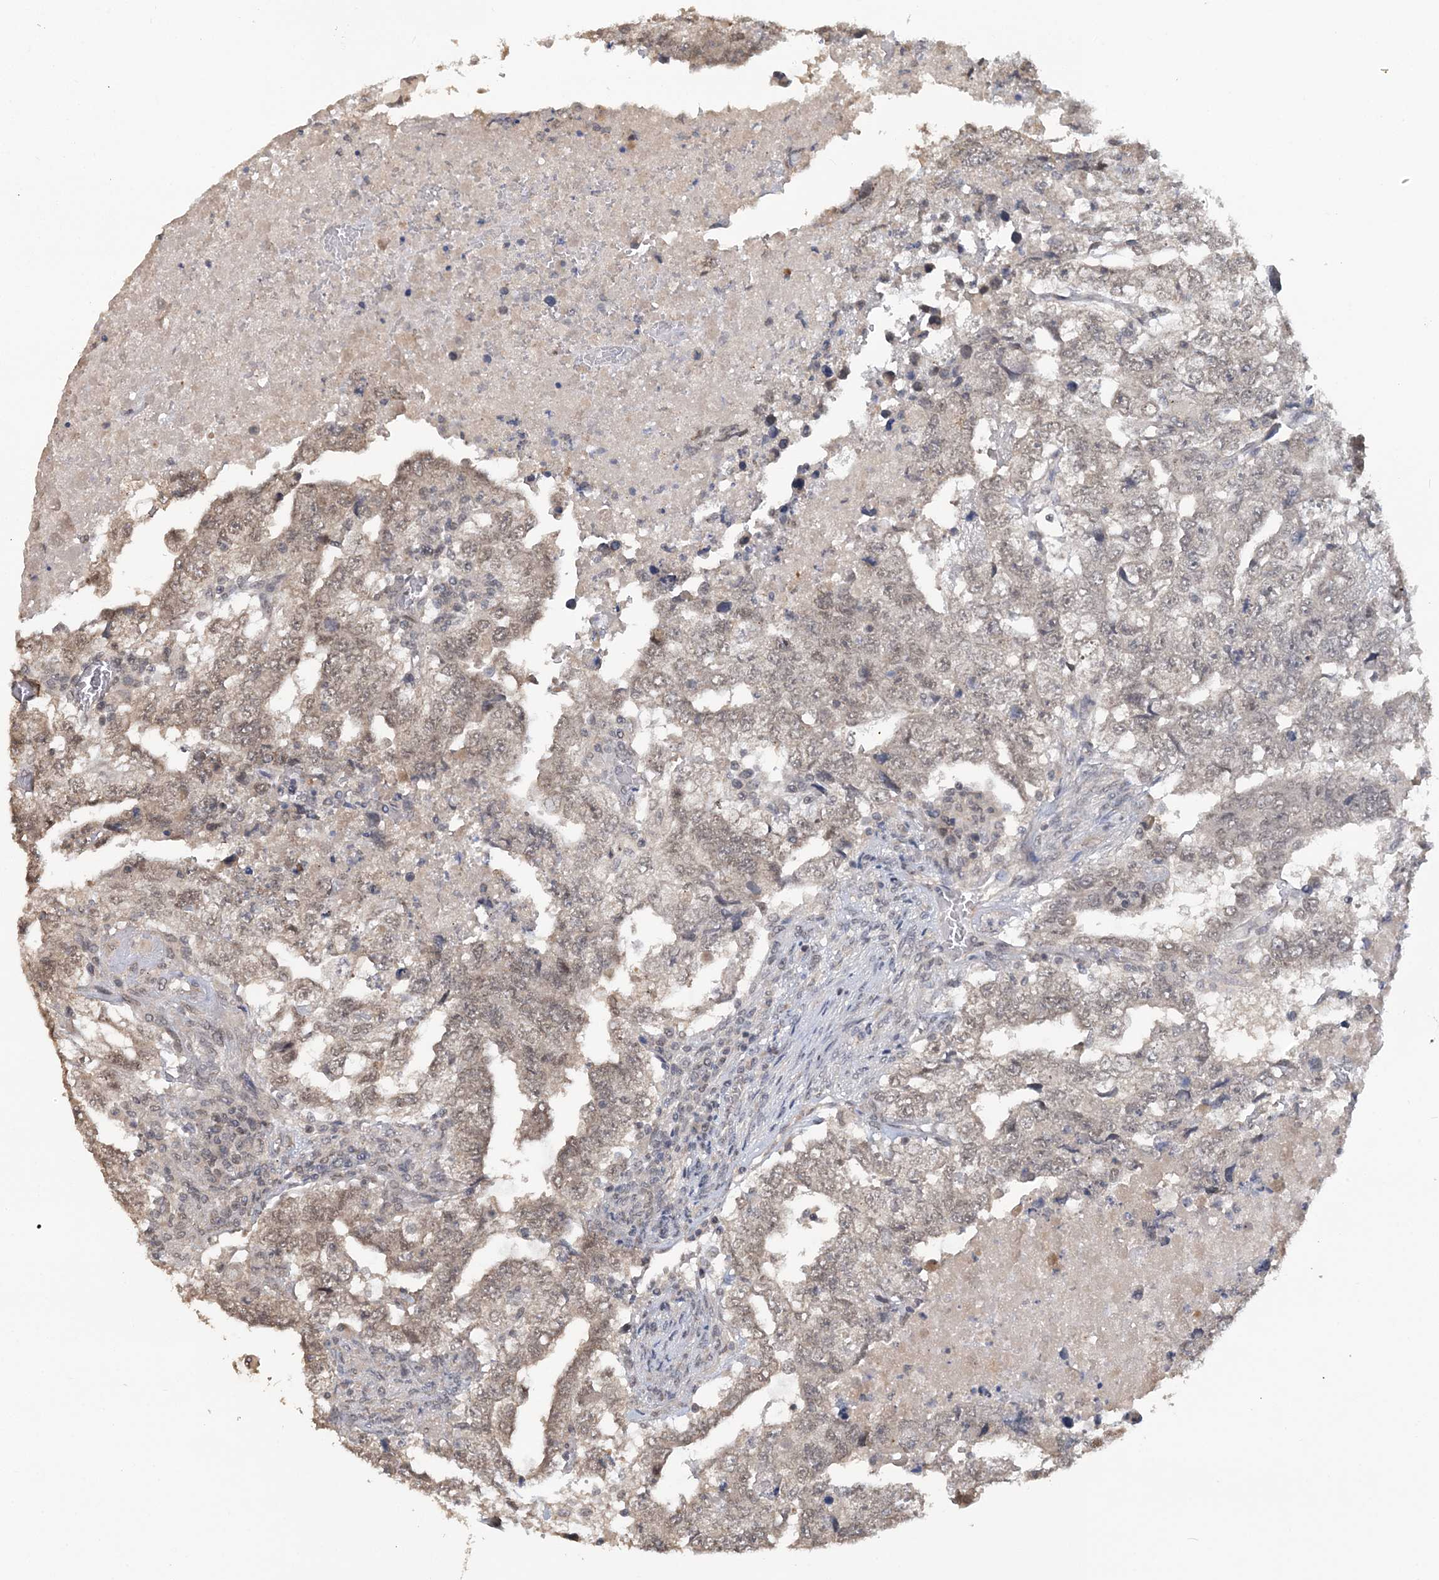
{"staining": {"intensity": "weak", "quantity": "<25%", "location": "nuclear"}, "tissue": "testis cancer", "cell_type": "Tumor cells", "image_type": "cancer", "snomed": [{"axis": "morphology", "description": "Carcinoma, Embryonal, NOS"}, {"axis": "topography", "description": "Testis"}], "caption": "Micrograph shows no protein staining in tumor cells of testis embryonal carcinoma tissue.", "gene": "TSHZ2", "patient": {"sex": "male", "age": 36}}